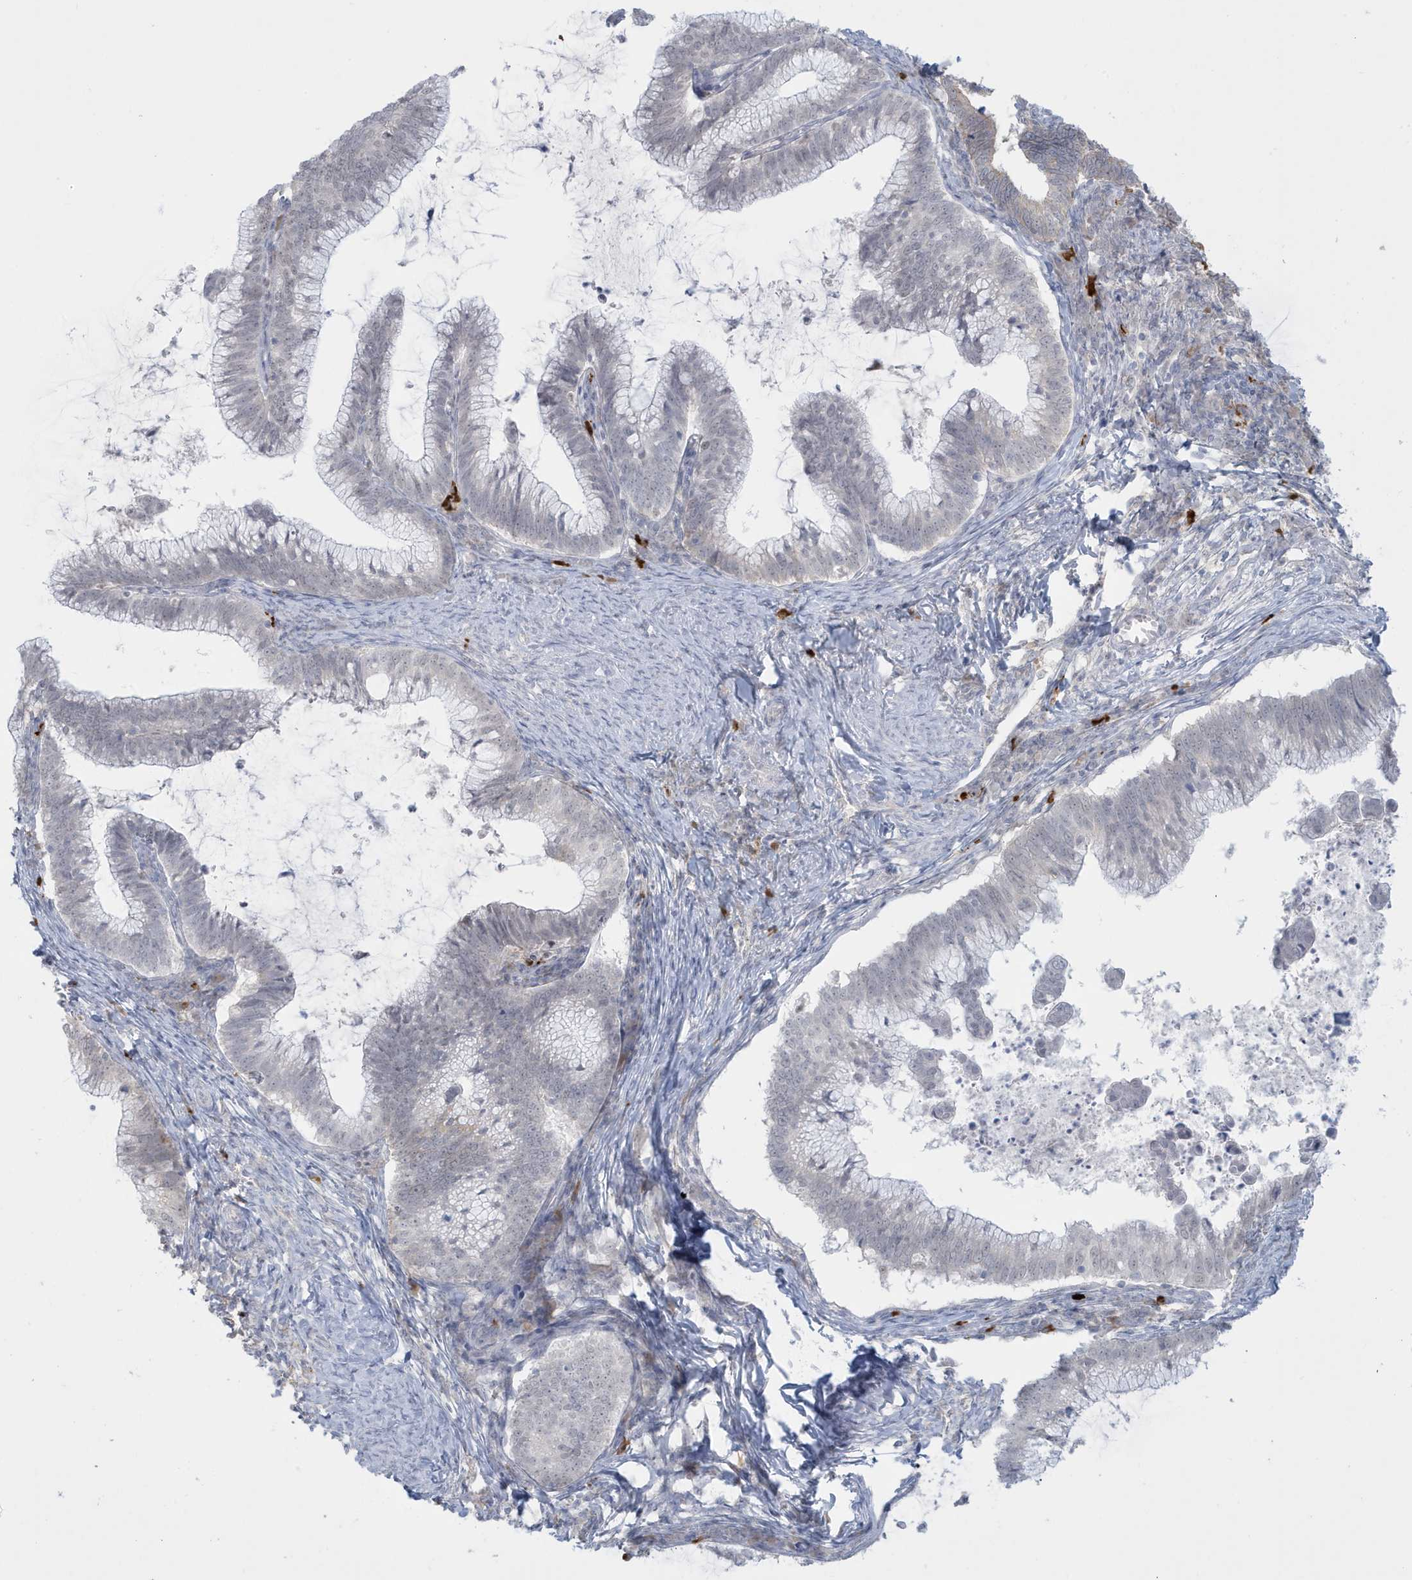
{"staining": {"intensity": "weak", "quantity": "<25%", "location": "cytoplasmic/membranous"}, "tissue": "cervical cancer", "cell_type": "Tumor cells", "image_type": "cancer", "snomed": [{"axis": "morphology", "description": "Adenocarcinoma, NOS"}, {"axis": "topography", "description": "Cervix"}], "caption": "High magnification brightfield microscopy of cervical cancer (adenocarcinoma) stained with DAB (brown) and counterstained with hematoxylin (blue): tumor cells show no significant positivity.", "gene": "HERC6", "patient": {"sex": "female", "age": 36}}